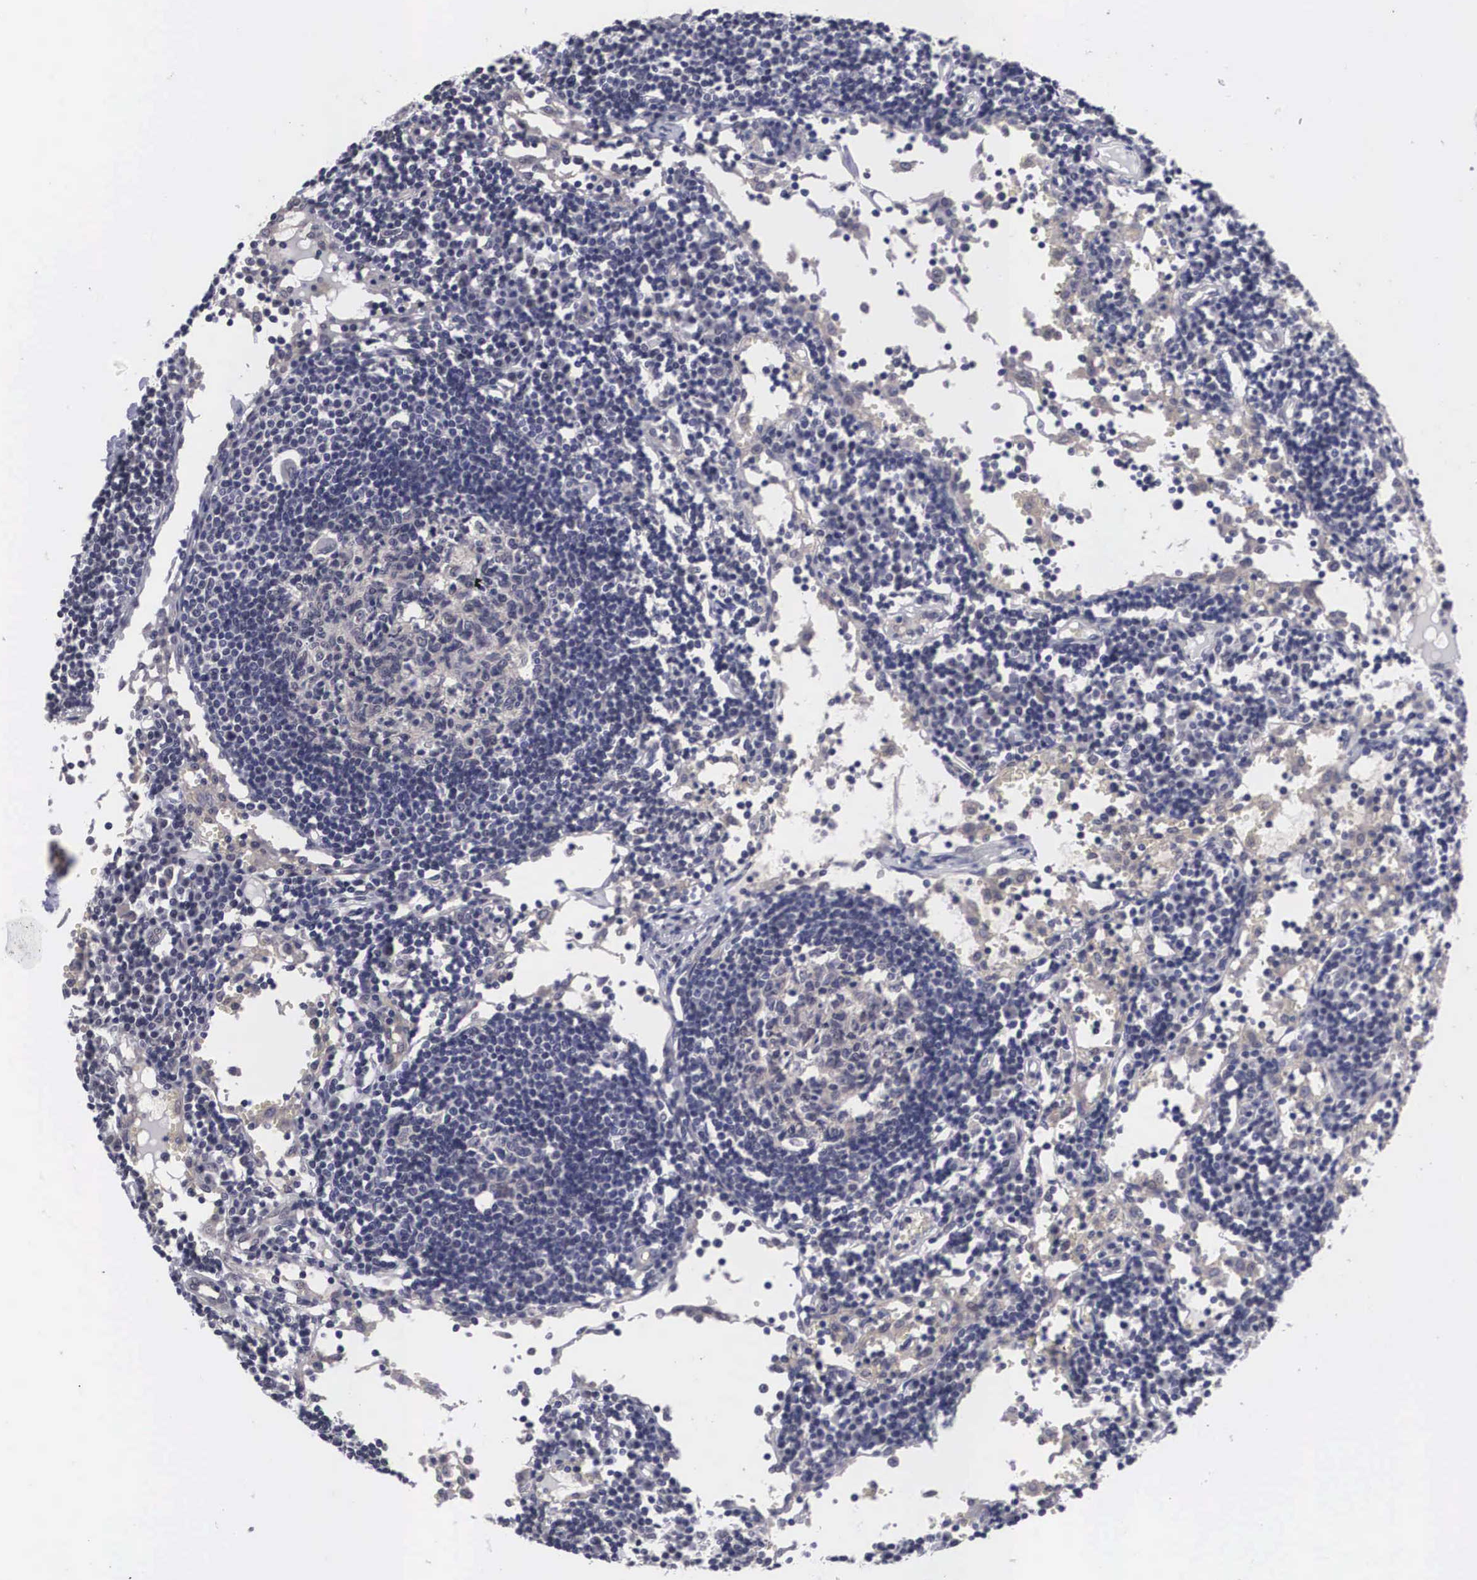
{"staining": {"intensity": "negative", "quantity": "none", "location": "none"}, "tissue": "lymph node", "cell_type": "Germinal center cells", "image_type": "normal", "snomed": [{"axis": "morphology", "description": "Normal tissue, NOS"}, {"axis": "topography", "description": "Lymph node"}], "caption": "Lymph node was stained to show a protein in brown. There is no significant expression in germinal center cells.", "gene": "OTX2", "patient": {"sex": "female", "age": 55}}